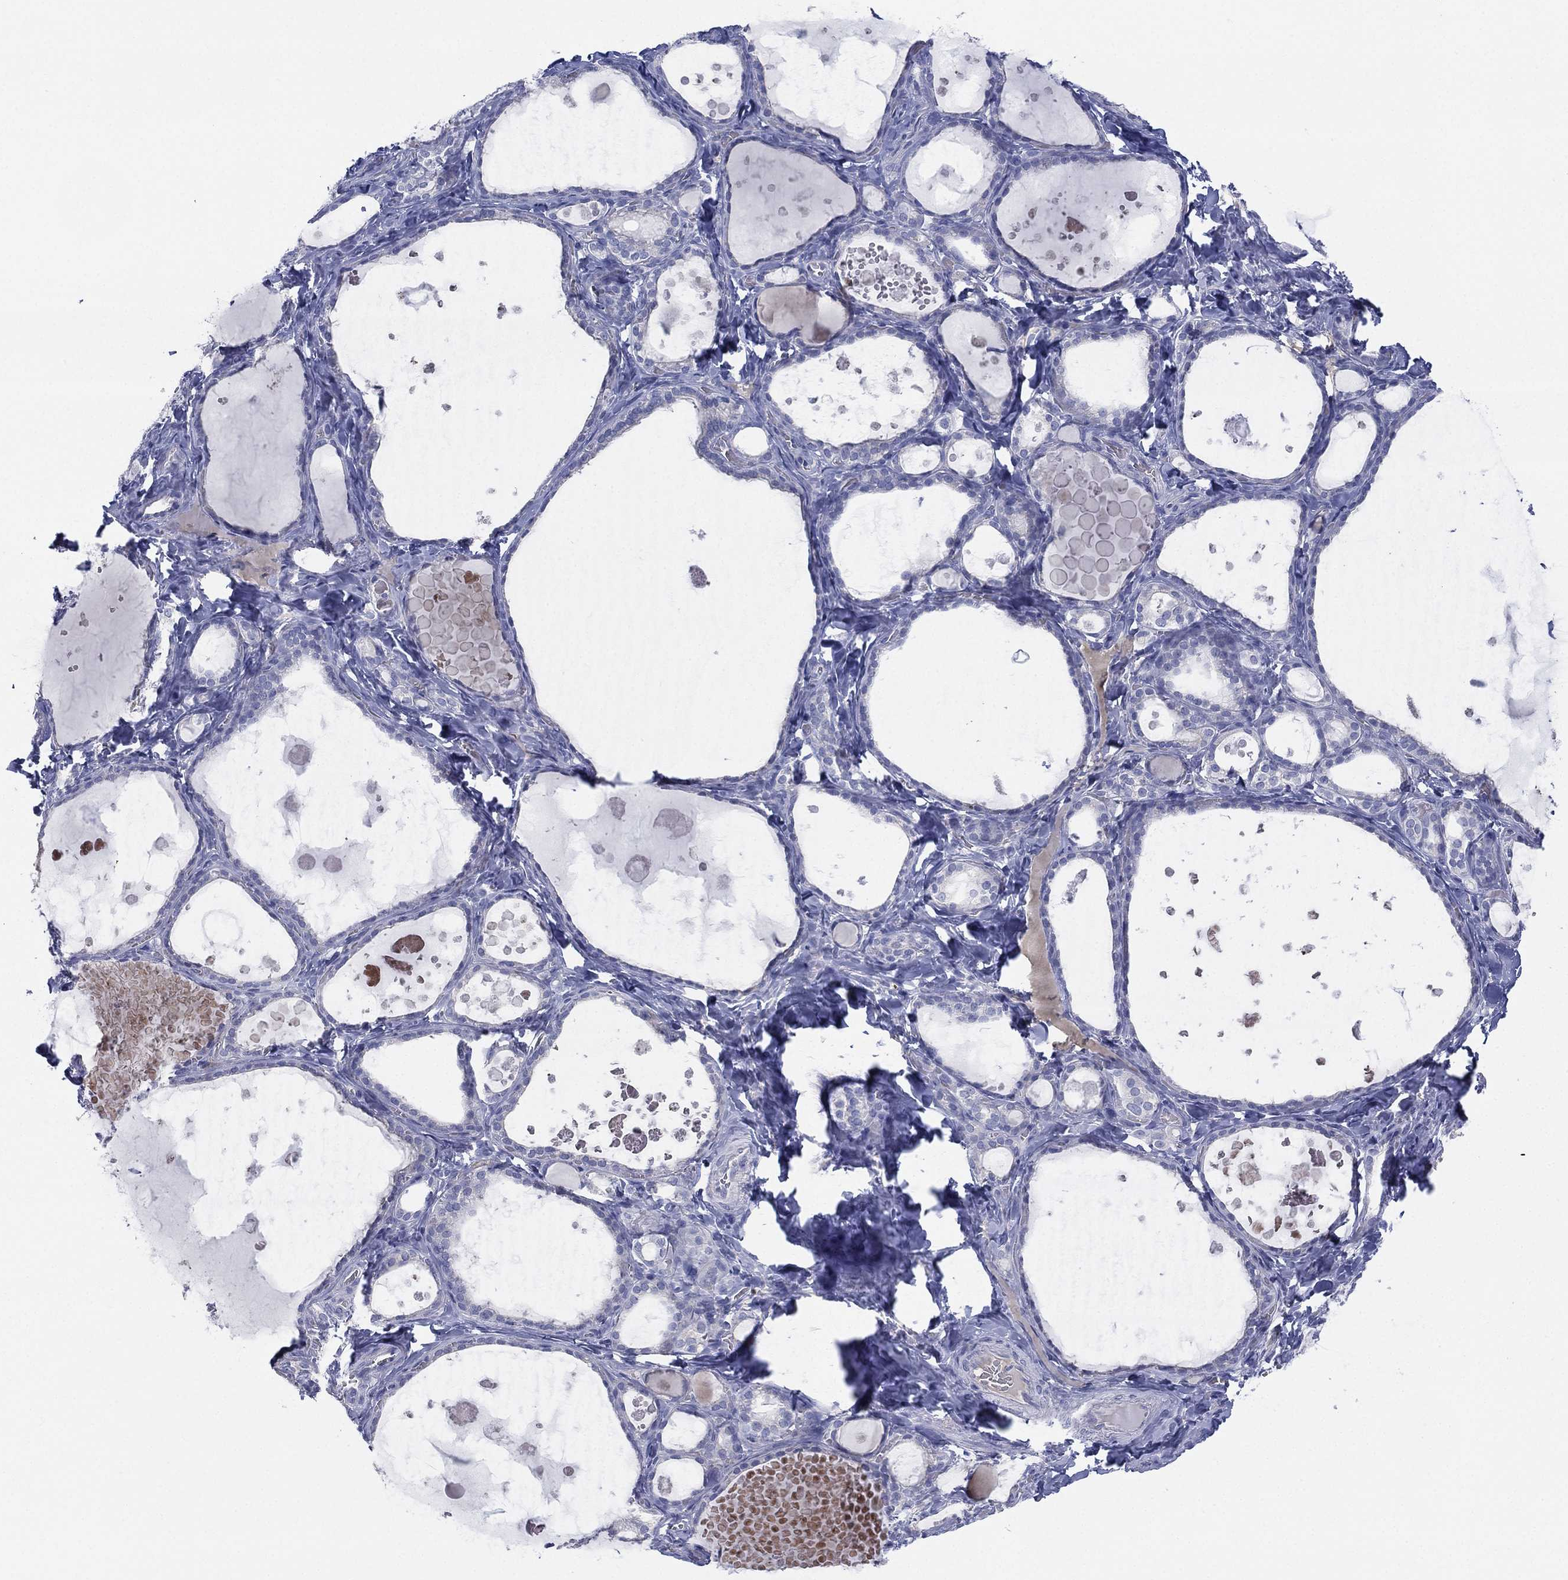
{"staining": {"intensity": "negative", "quantity": "none", "location": "none"}, "tissue": "thyroid gland", "cell_type": "Glandular cells", "image_type": "normal", "snomed": [{"axis": "morphology", "description": "Normal tissue, NOS"}, {"axis": "topography", "description": "Thyroid gland"}], "caption": "IHC of unremarkable thyroid gland exhibits no staining in glandular cells.", "gene": "CYP2D6", "patient": {"sex": "female", "age": 56}}